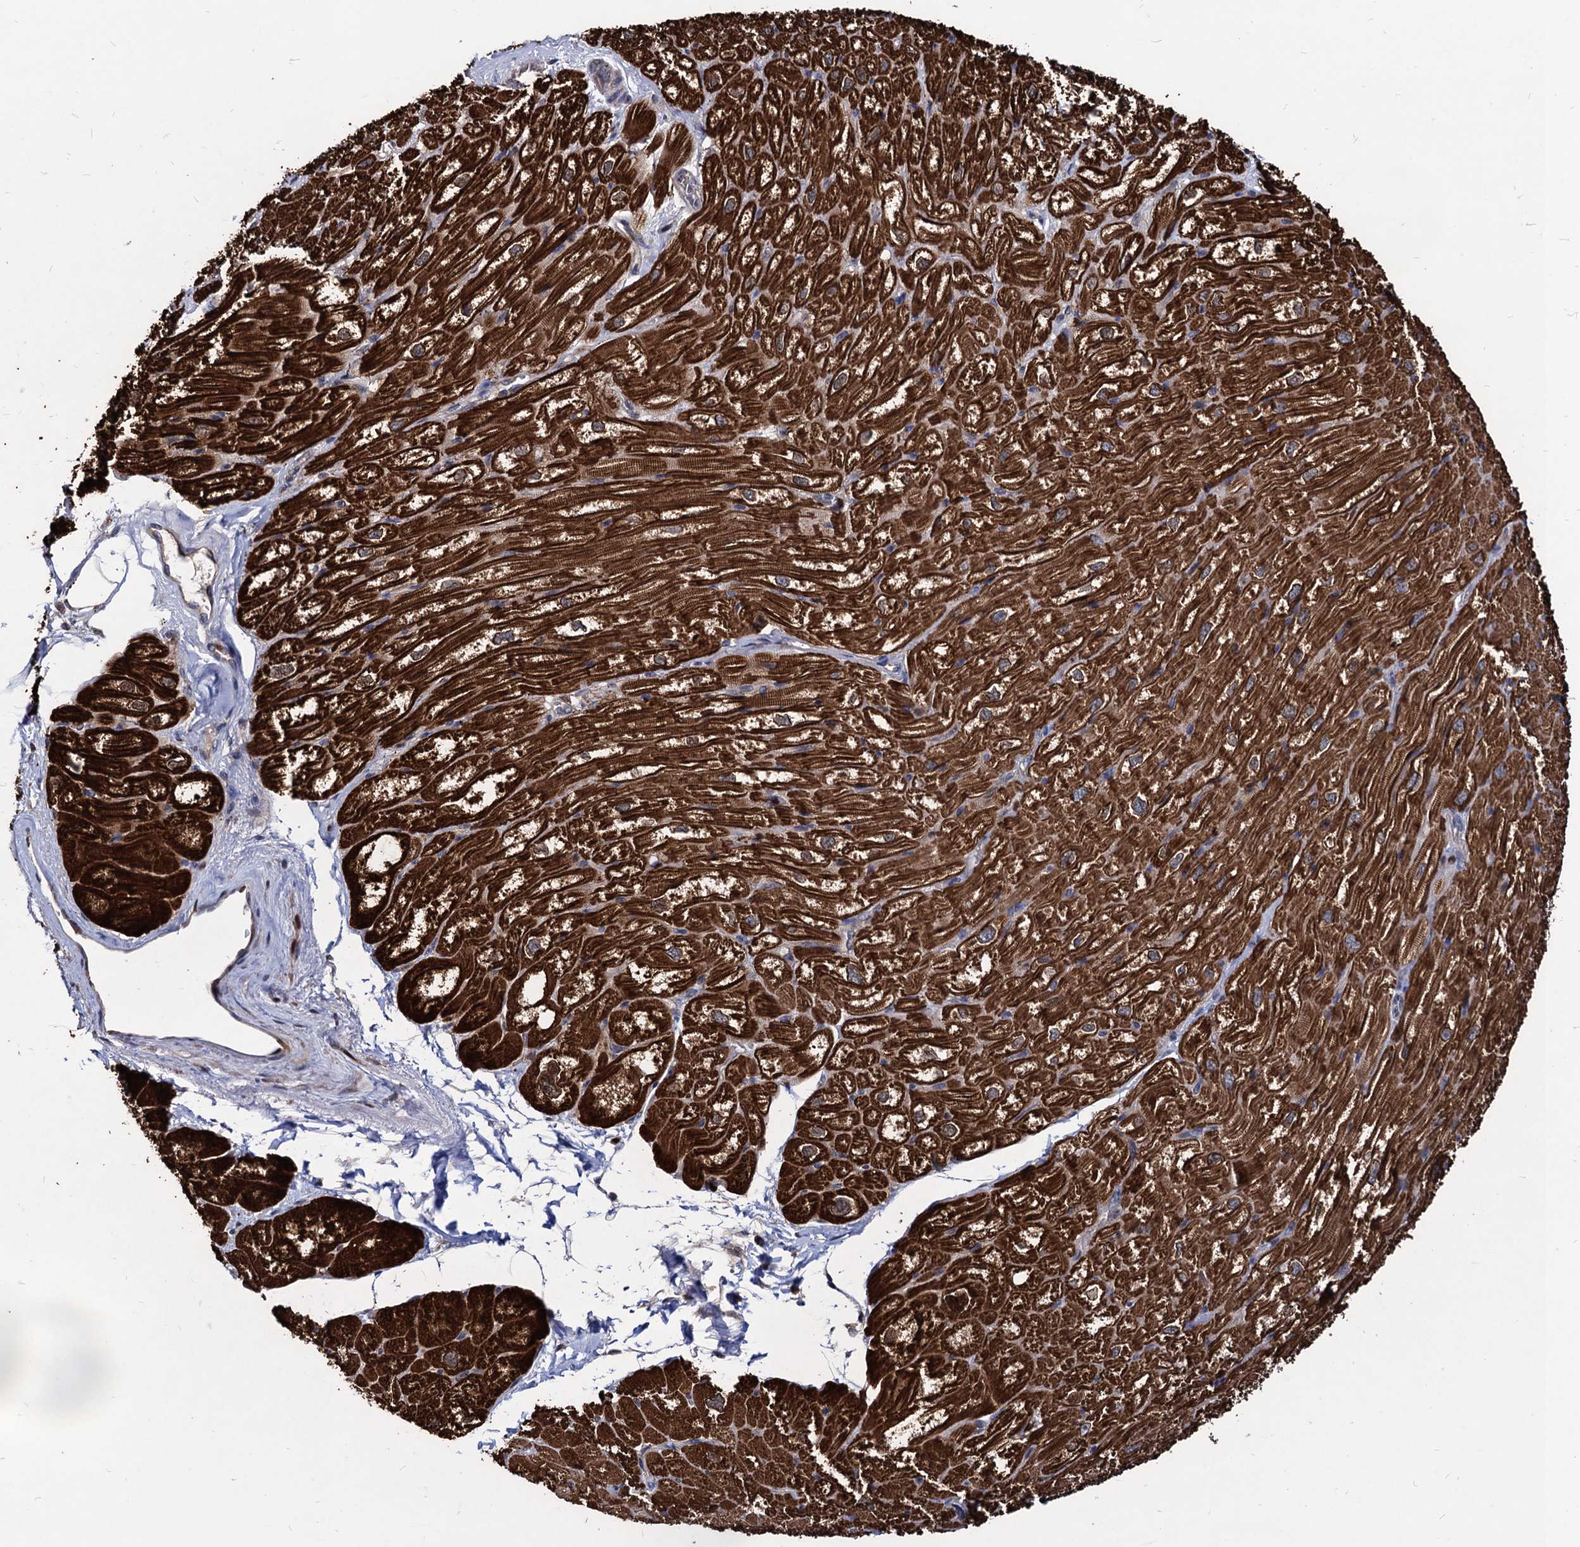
{"staining": {"intensity": "strong", "quantity": ">75%", "location": "cytoplasmic/membranous"}, "tissue": "heart muscle", "cell_type": "Cardiomyocytes", "image_type": "normal", "snomed": [{"axis": "morphology", "description": "Normal tissue, NOS"}, {"axis": "topography", "description": "Heart"}], "caption": "Protein analysis of normal heart muscle demonstrates strong cytoplasmic/membranous positivity in approximately >75% of cardiomyocytes. Immunohistochemistry (ihc) stains the protein in brown and the nuclei are stained blue.", "gene": "CPPED1", "patient": {"sex": "male", "age": 50}}